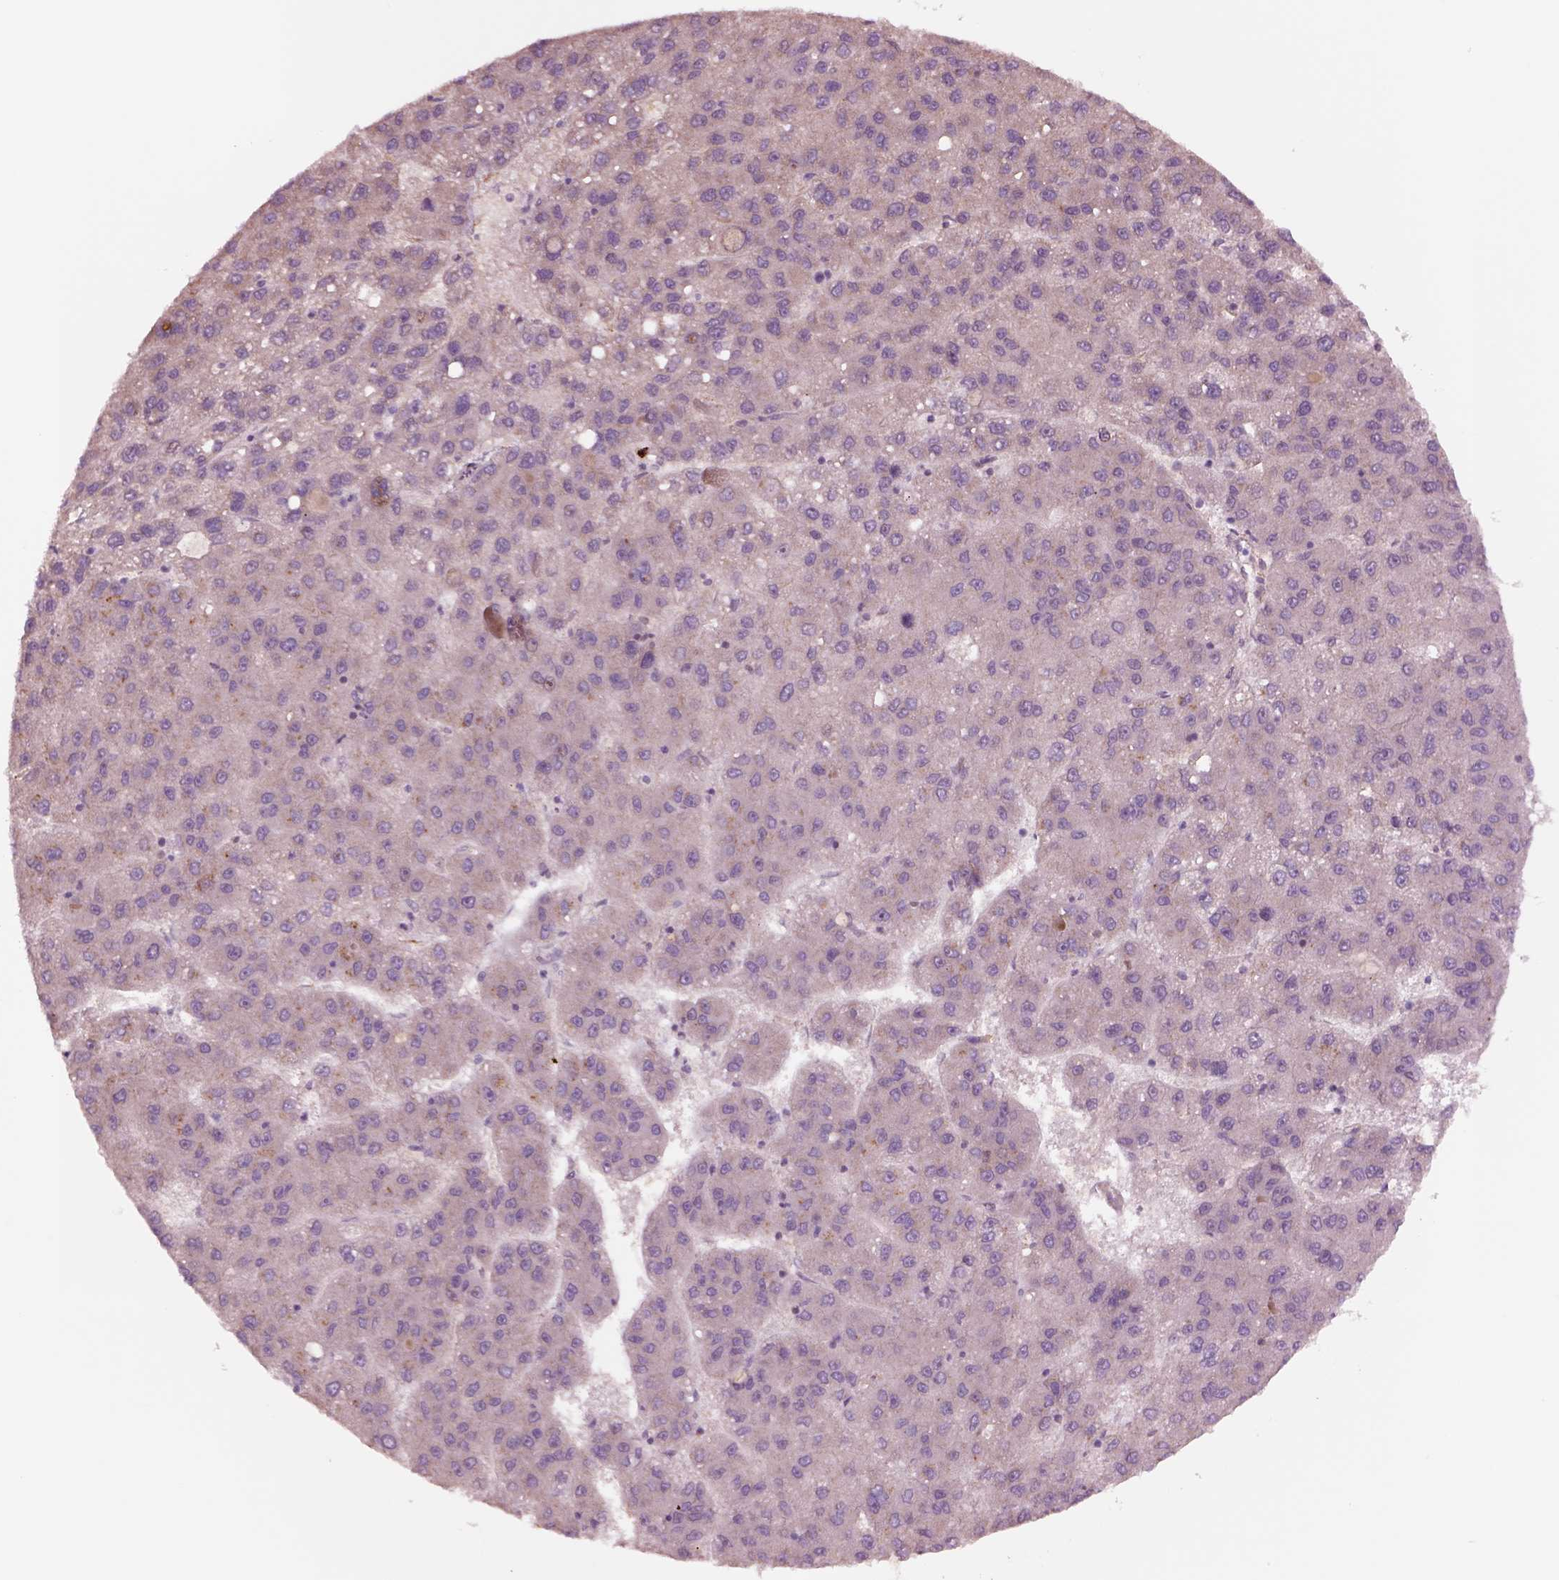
{"staining": {"intensity": "negative", "quantity": "none", "location": "none"}, "tissue": "liver cancer", "cell_type": "Tumor cells", "image_type": "cancer", "snomed": [{"axis": "morphology", "description": "Carcinoma, Hepatocellular, NOS"}, {"axis": "topography", "description": "Liver"}], "caption": "Liver cancer was stained to show a protein in brown. There is no significant staining in tumor cells. (Stains: DAB (3,3'-diaminobenzidine) immunohistochemistry (IHC) with hematoxylin counter stain, Microscopy: brightfield microscopy at high magnification).", "gene": "HTR1B", "patient": {"sex": "female", "age": 82}}